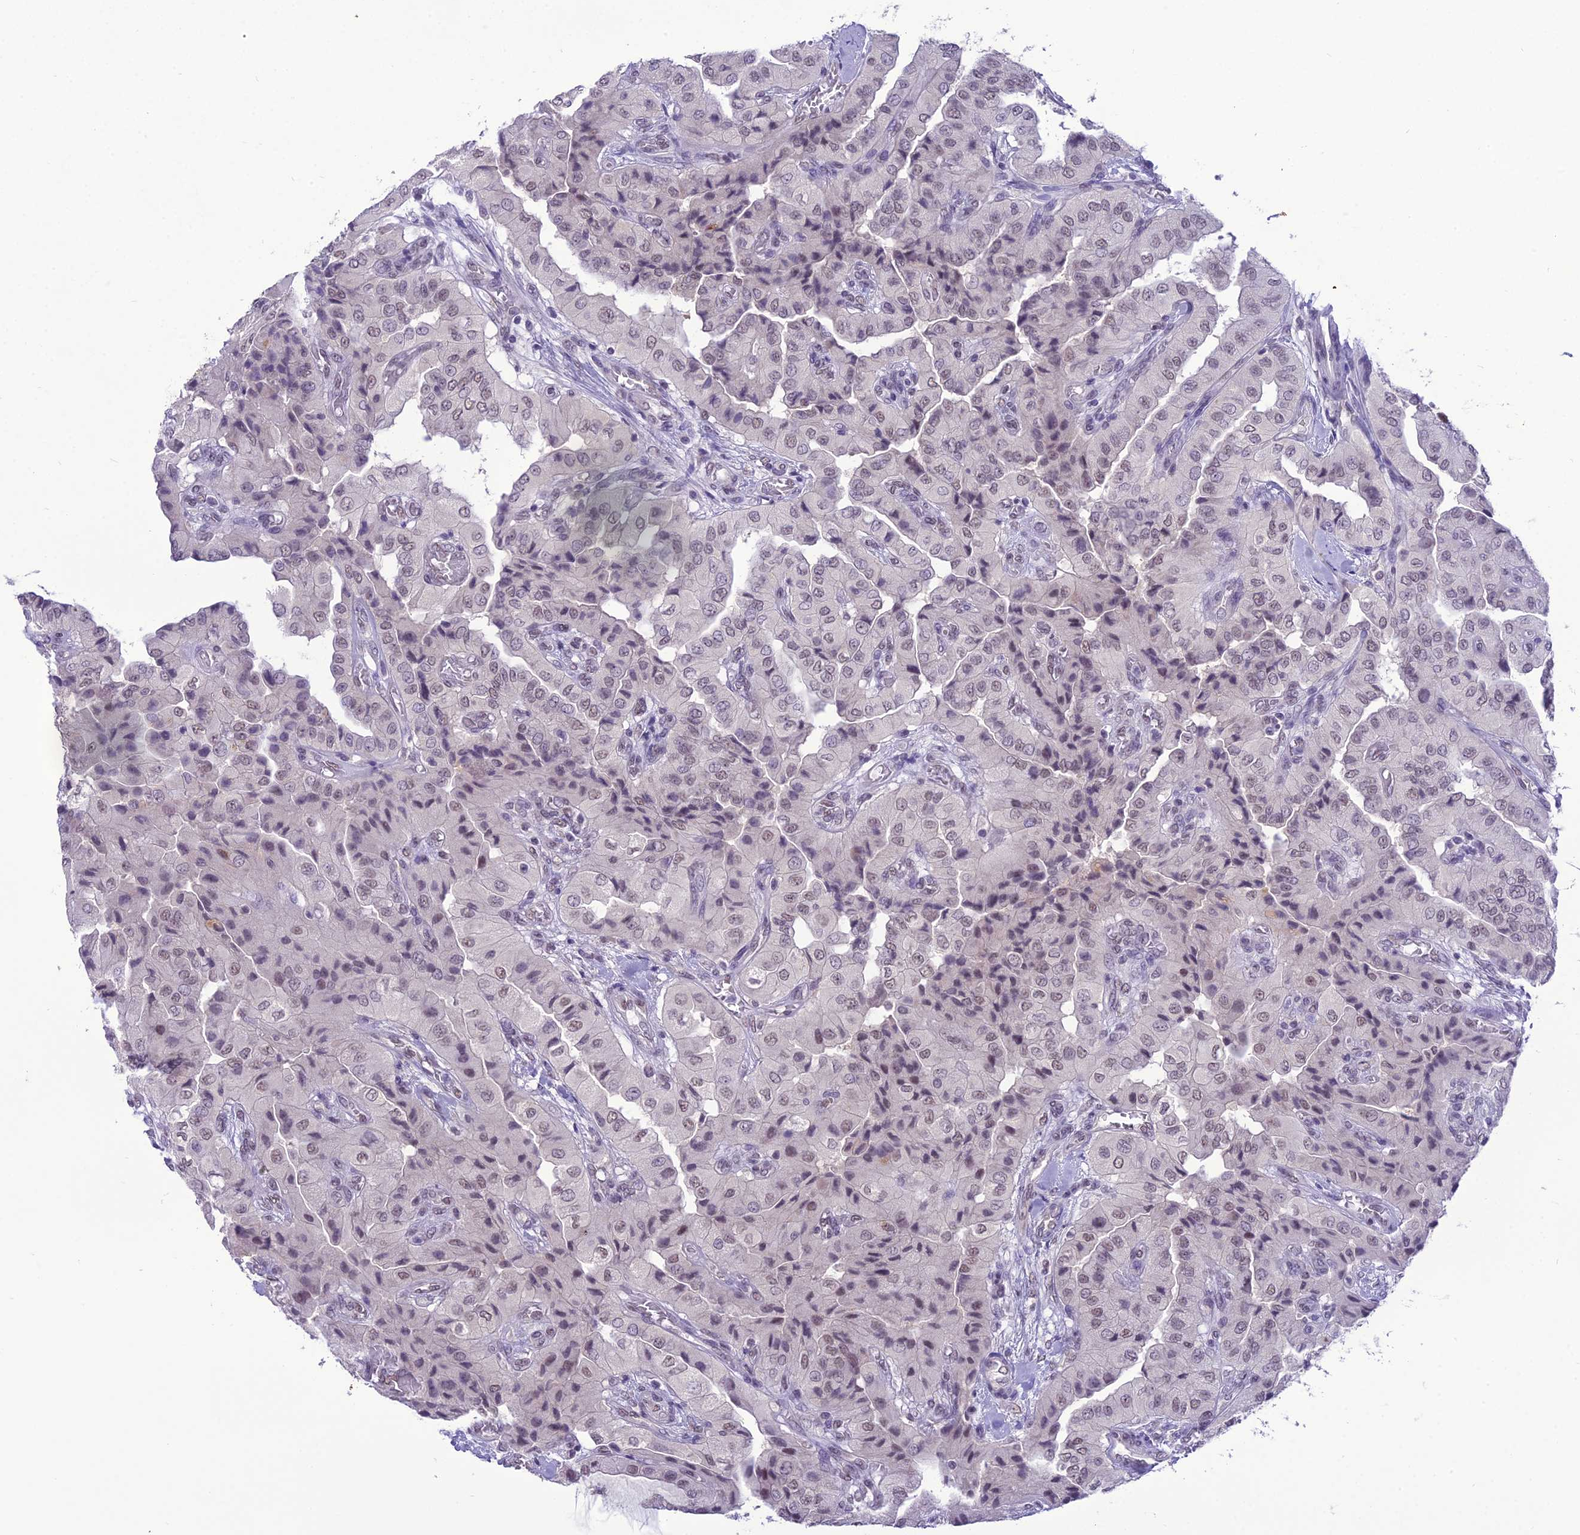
{"staining": {"intensity": "moderate", "quantity": "25%-75%", "location": "nuclear"}, "tissue": "head and neck cancer", "cell_type": "Tumor cells", "image_type": "cancer", "snomed": [{"axis": "morphology", "description": "Adenocarcinoma, NOS"}, {"axis": "topography", "description": "Head-Neck"}], "caption": "Human head and neck cancer (adenocarcinoma) stained with a protein marker exhibits moderate staining in tumor cells.", "gene": "SH3RF3", "patient": {"sex": "male", "age": 66}}